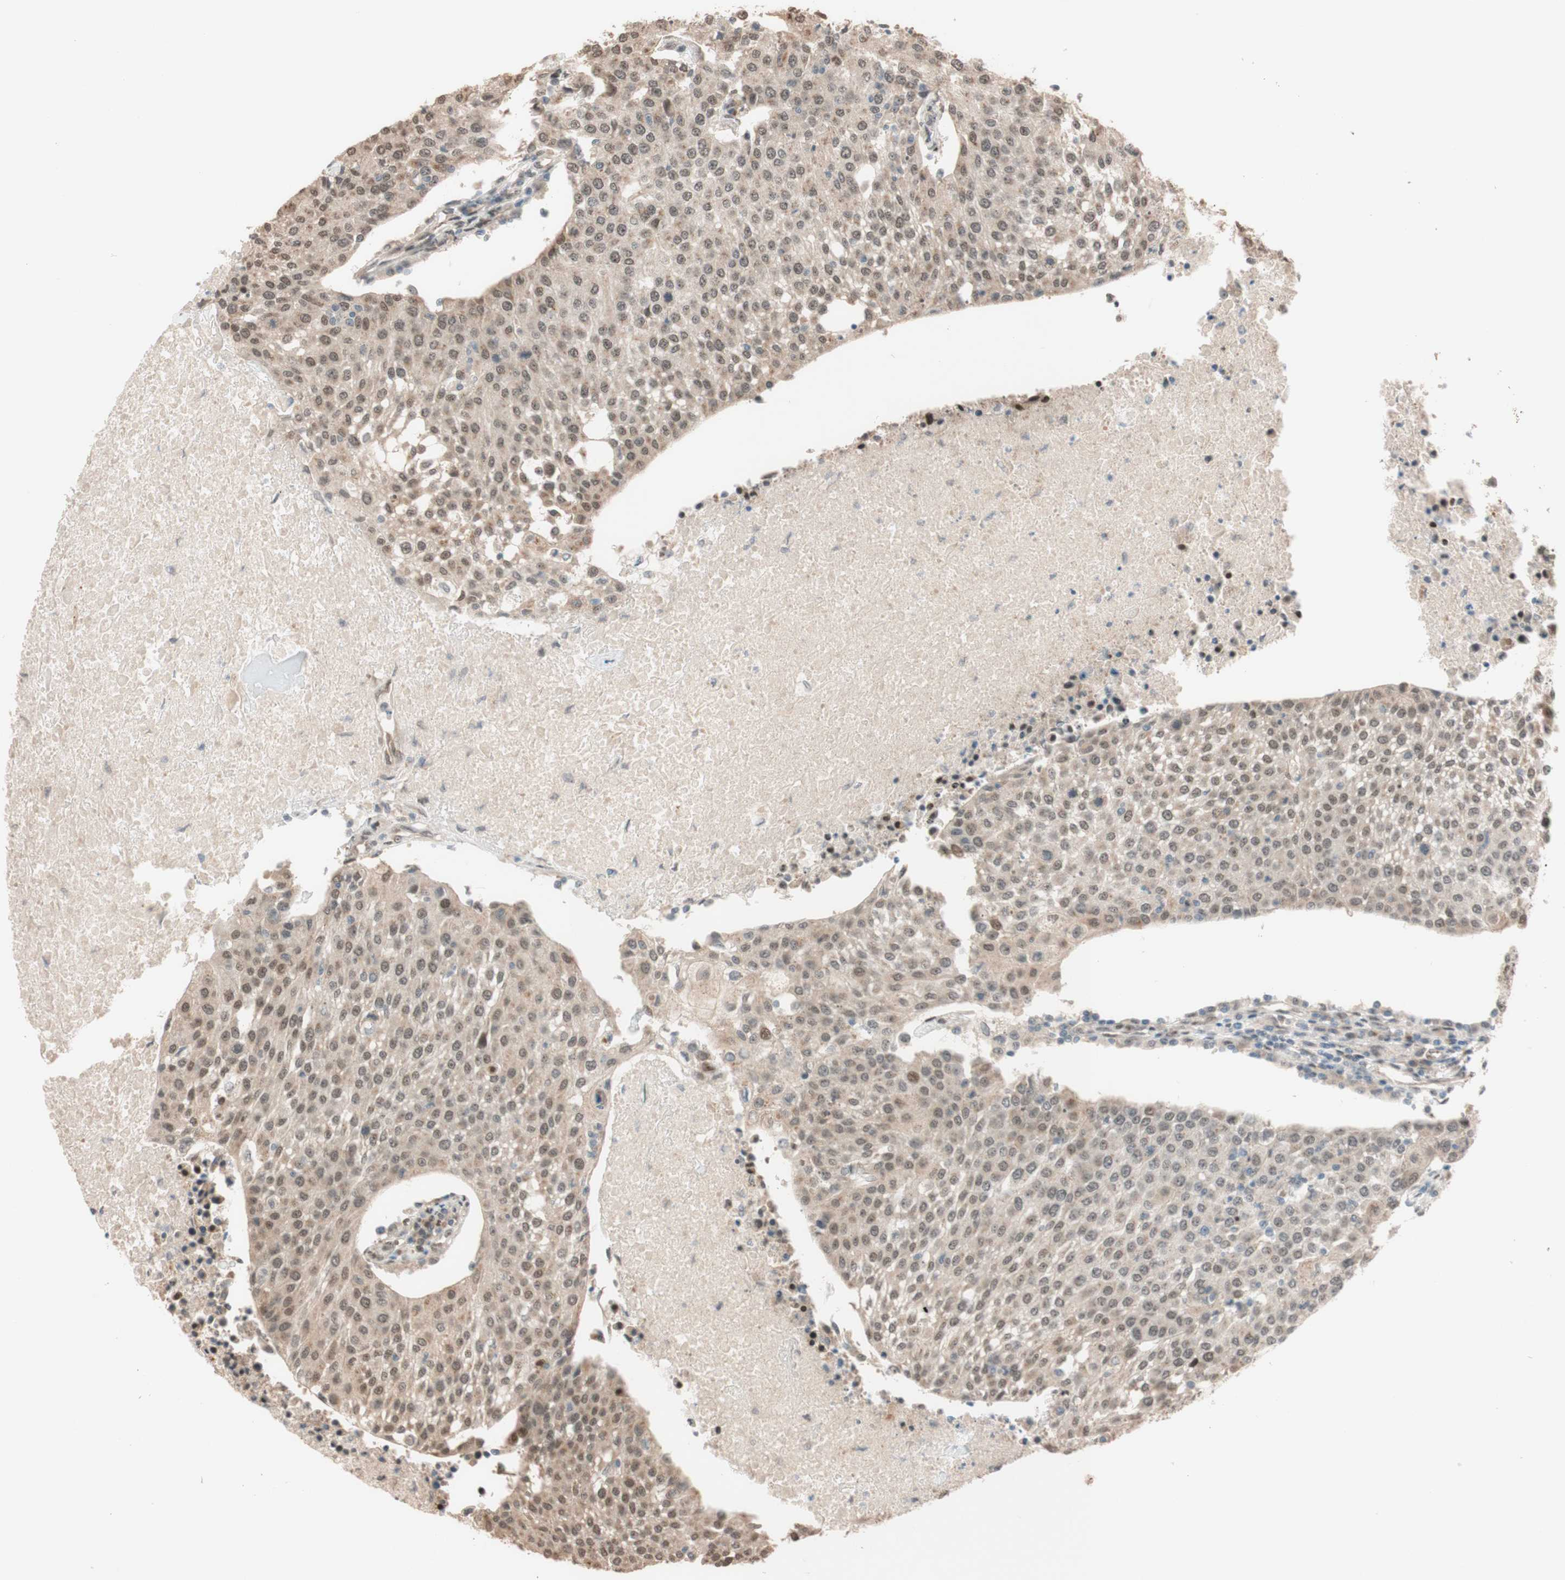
{"staining": {"intensity": "weak", "quantity": "25%-75%", "location": "cytoplasmic/membranous"}, "tissue": "urothelial cancer", "cell_type": "Tumor cells", "image_type": "cancer", "snomed": [{"axis": "morphology", "description": "Urothelial carcinoma, High grade"}, {"axis": "topography", "description": "Urinary bladder"}], "caption": "Immunohistochemistry photomicrograph of neoplastic tissue: human urothelial cancer stained using immunohistochemistry exhibits low levels of weak protein expression localized specifically in the cytoplasmic/membranous of tumor cells, appearing as a cytoplasmic/membranous brown color.", "gene": "CCNC", "patient": {"sex": "female", "age": 85}}